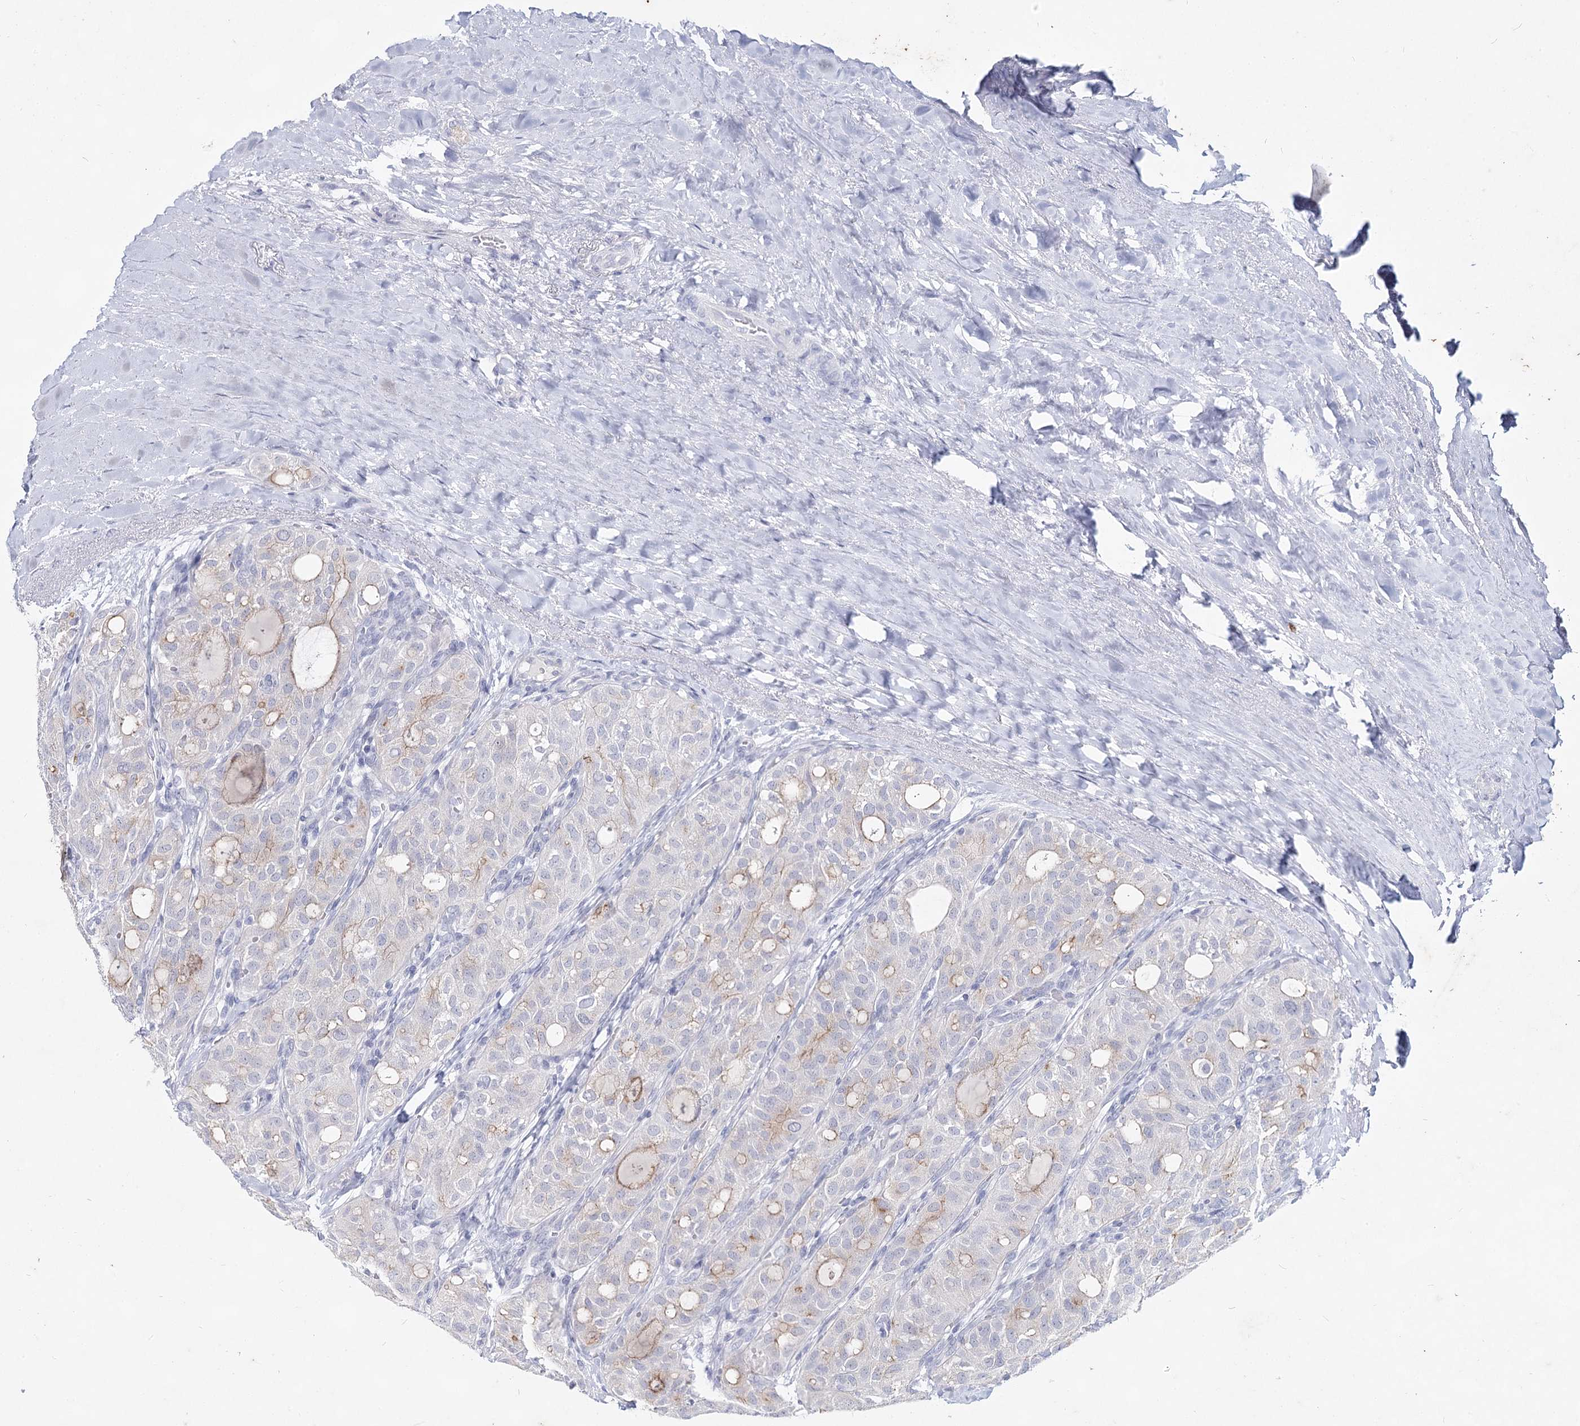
{"staining": {"intensity": "weak", "quantity": "<25%", "location": "cytoplasmic/membranous"}, "tissue": "thyroid cancer", "cell_type": "Tumor cells", "image_type": "cancer", "snomed": [{"axis": "morphology", "description": "Follicular adenoma carcinoma, NOS"}, {"axis": "topography", "description": "Thyroid gland"}], "caption": "The micrograph shows no significant positivity in tumor cells of follicular adenoma carcinoma (thyroid). (DAB immunohistochemistry (IHC) visualized using brightfield microscopy, high magnification).", "gene": "CCDC73", "patient": {"sex": "male", "age": 75}}